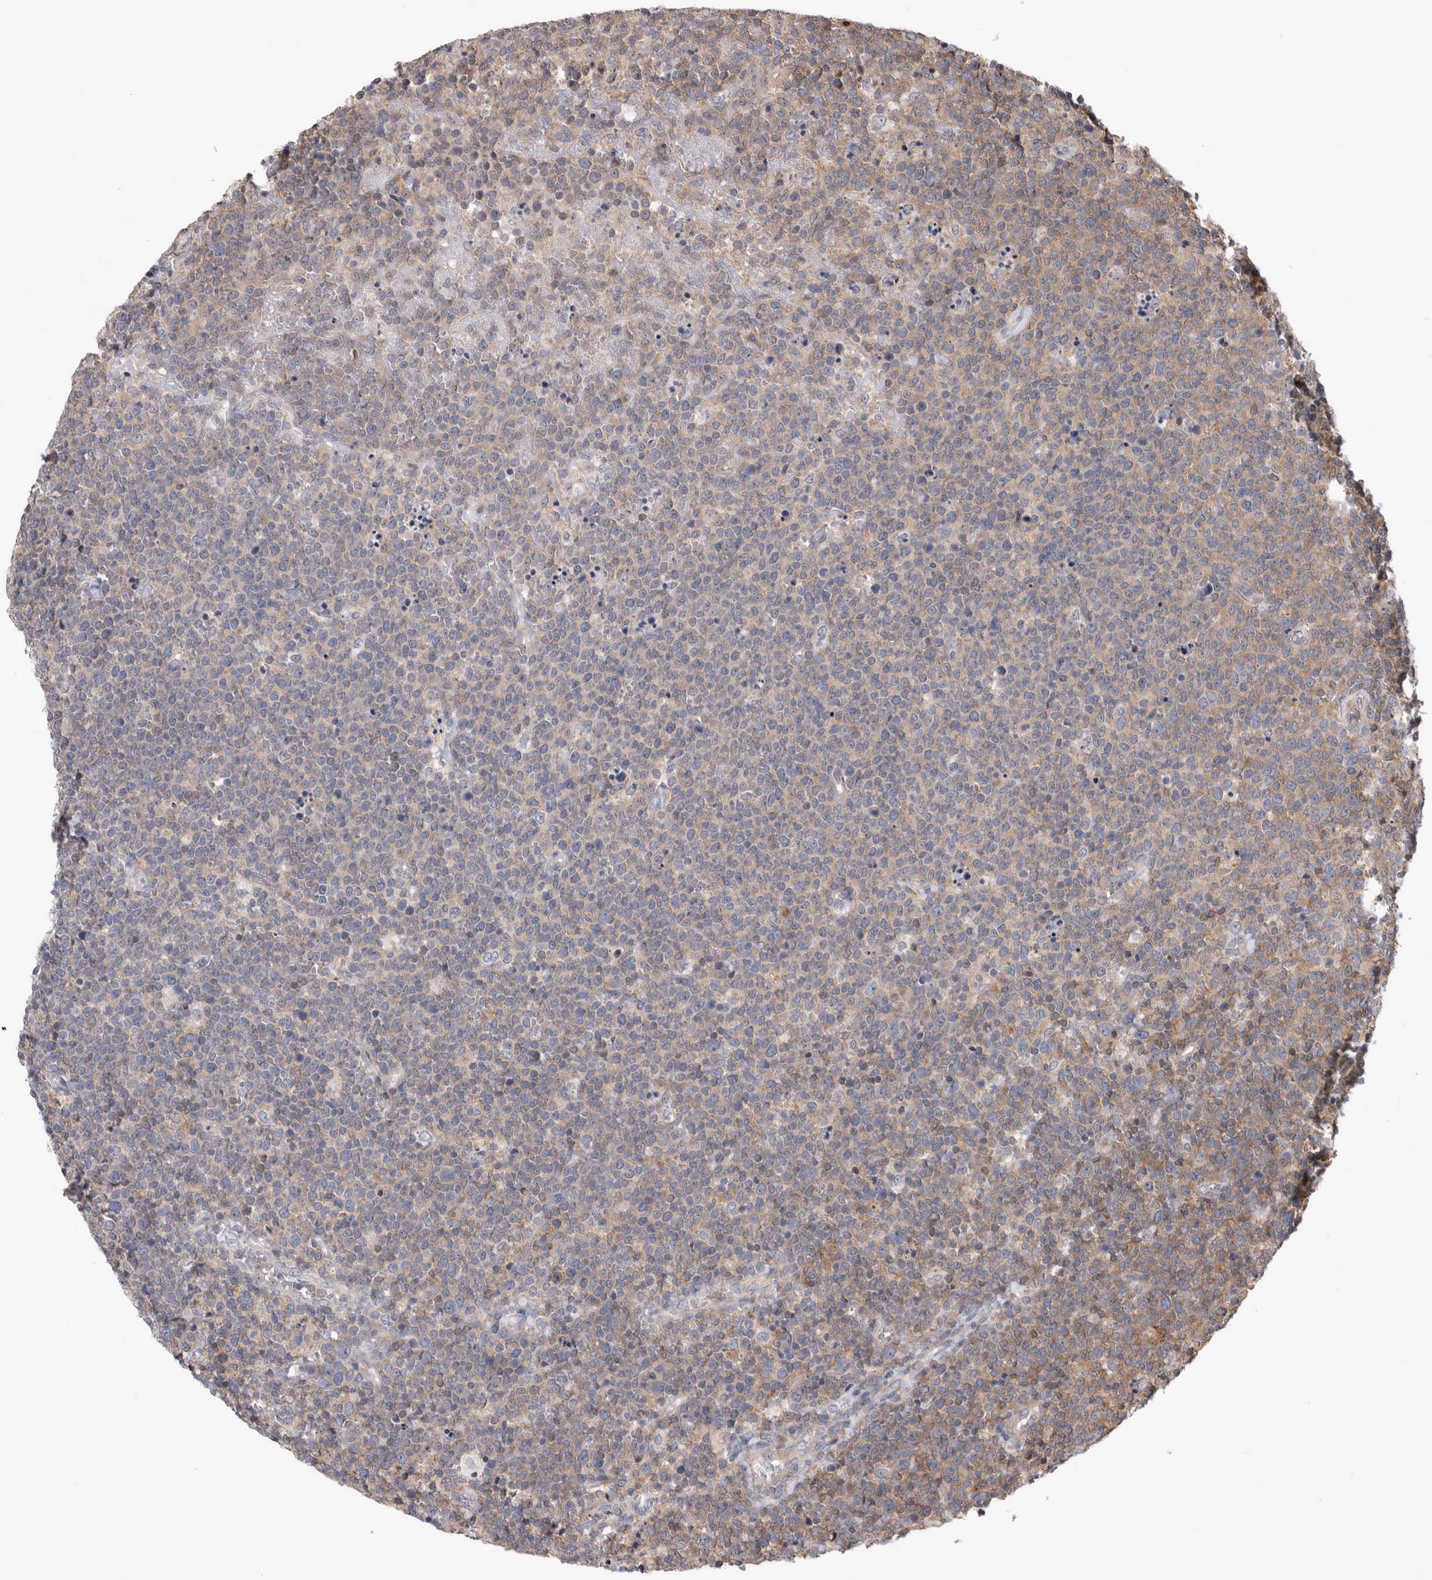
{"staining": {"intensity": "negative", "quantity": "none", "location": "none"}, "tissue": "lymphoma", "cell_type": "Tumor cells", "image_type": "cancer", "snomed": [{"axis": "morphology", "description": "Malignant lymphoma, non-Hodgkin's type, High grade"}, {"axis": "topography", "description": "Lymph node"}], "caption": "Tumor cells show no significant staining in lymphoma.", "gene": "SPATA48", "patient": {"sex": "male", "age": 61}}